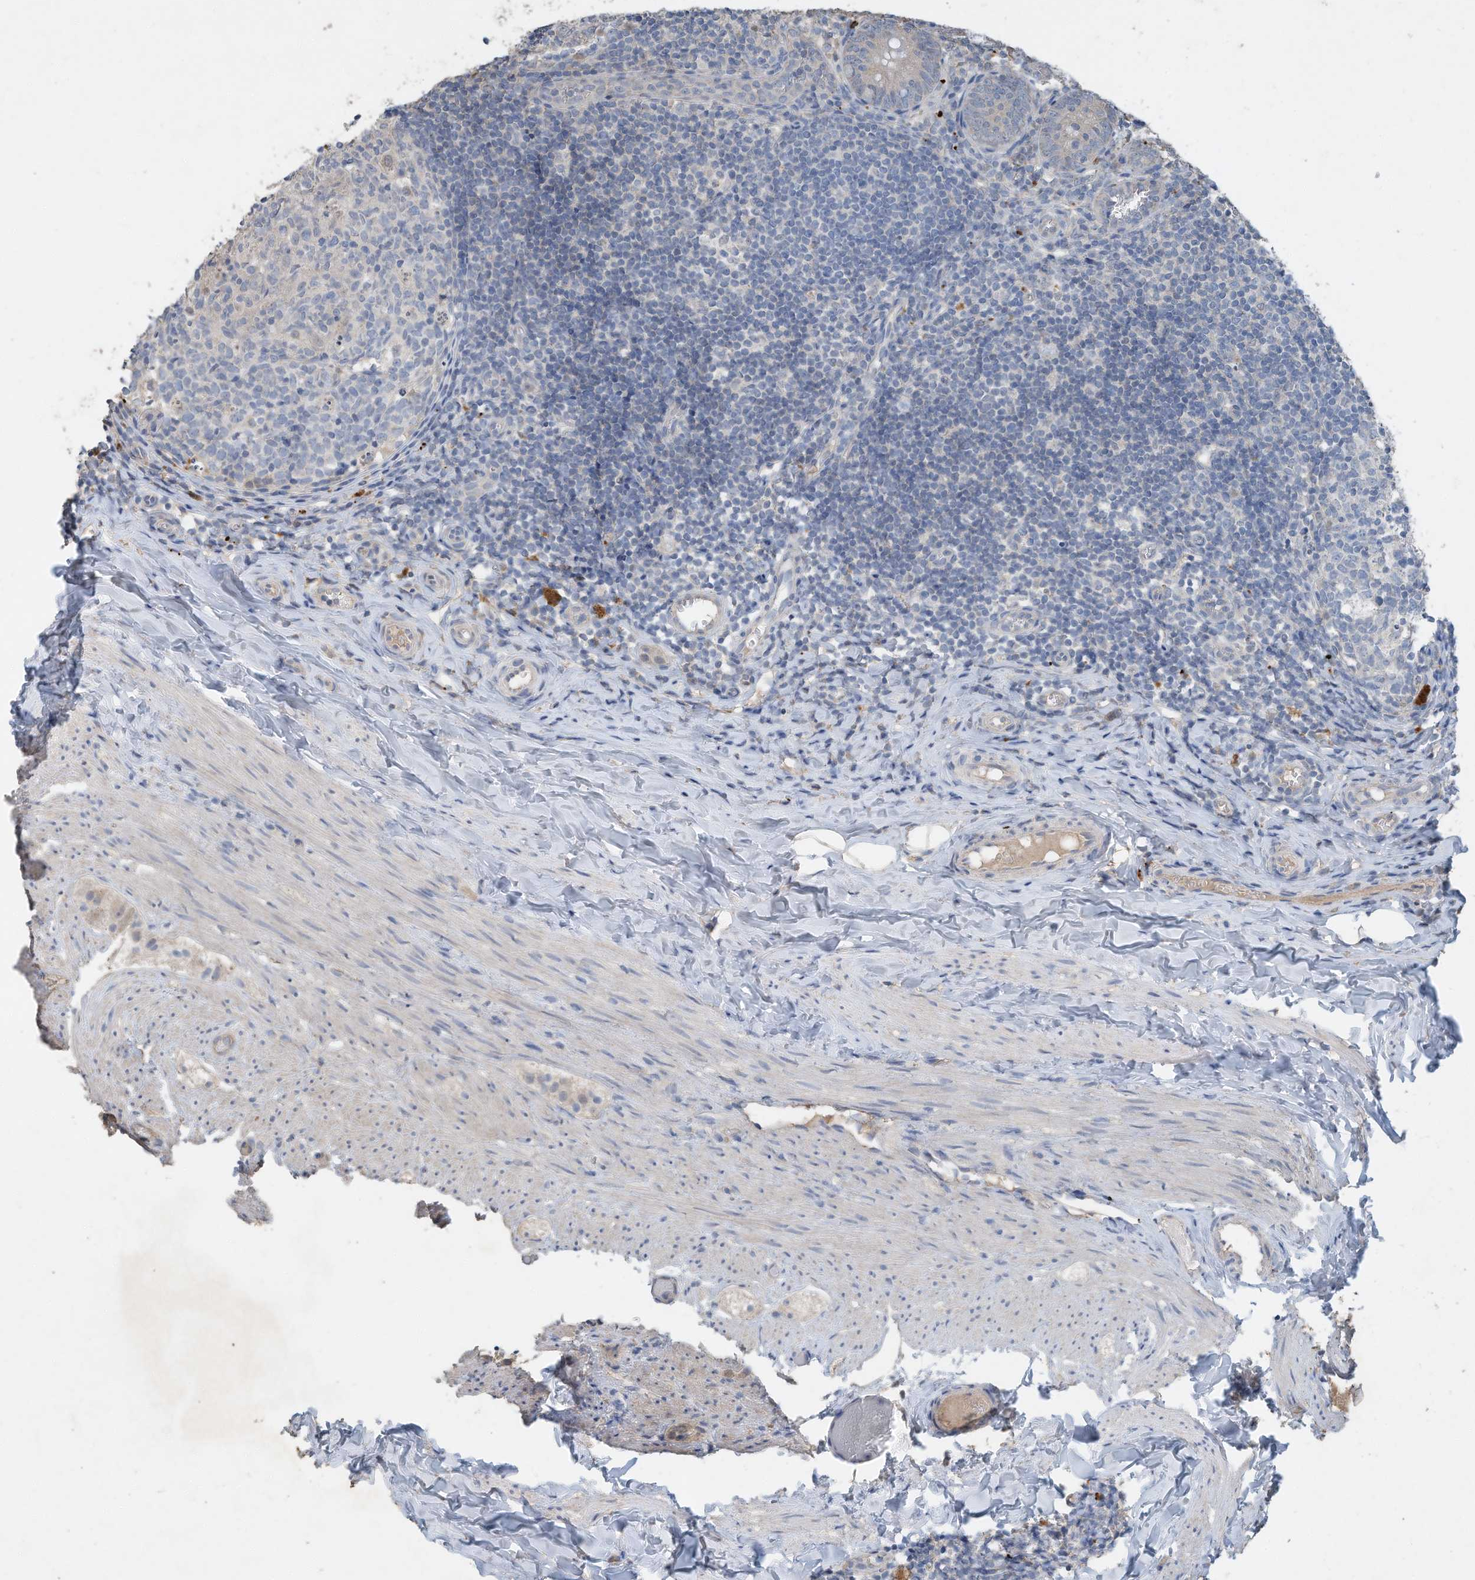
{"staining": {"intensity": "weak", "quantity": "<25%", "location": "cytoplasmic/membranous"}, "tissue": "appendix", "cell_type": "Glandular cells", "image_type": "normal", "snomed": [{"axis": "morphology", "description": "Normal tissue, NOS"}, {"axis": "topography", "description": "Appendix"}], "caption": "IHC micrograph of normal appendix stained for a protein (brown), which displays no positivity in glandular cells. (DAB immunohistochemistry (IHC) with hematoxylin counter stain).", "gene": "CAPN13", "patient": {"sex": "male", "age": 8}}